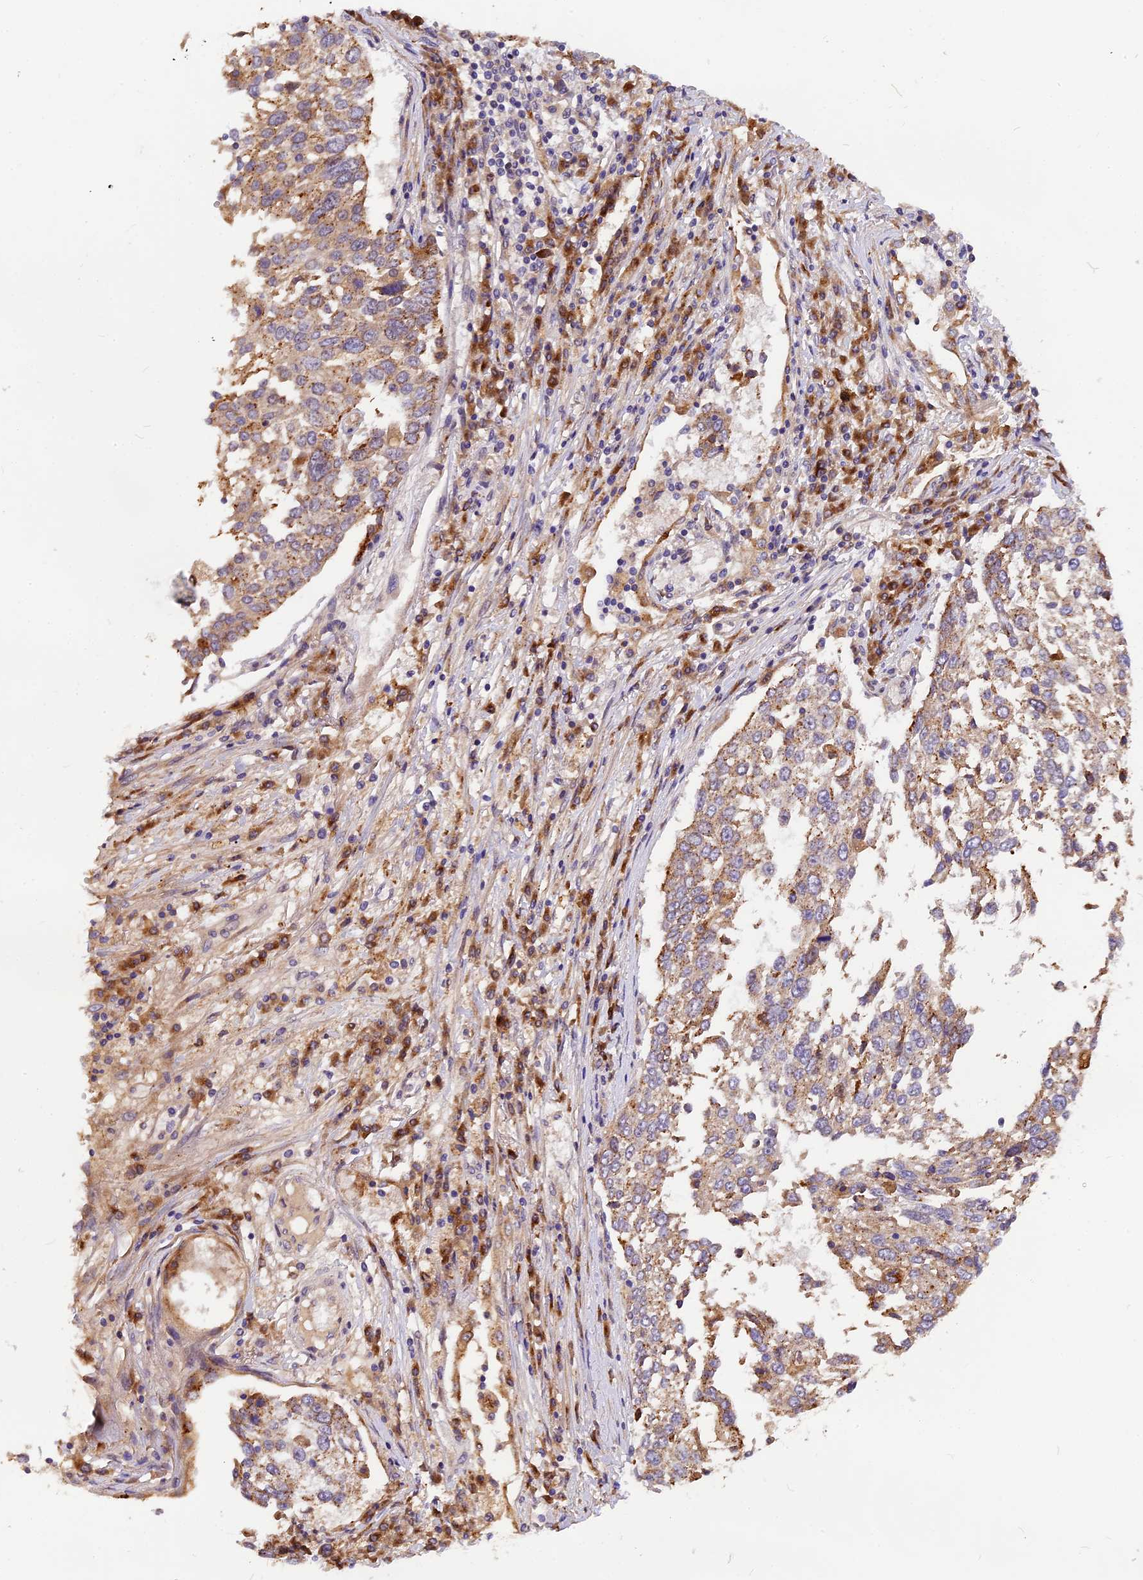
{"staining": {"intensity": "moderate", "quantity": ">75%", "location": "cytoplasmic/membranous"}, "tissue": "lung cancer", "cell_type": "Tumor cells", "image_type": "cancer", "snomed": [{"axis": "morphology", "description": "Squamous cell carcinoma, NOS"}, {"axis": "topography", "description": "Lung"}], "caption": "Immunohistochemistry (IHC) of human lung squamous cell carcinoma displays medium levels of moderate cytoplasmic/membranous expression in approximately >75% of tumor cells.", "gene": "COPE", "patient": {"sex": "male", "age": 65}}